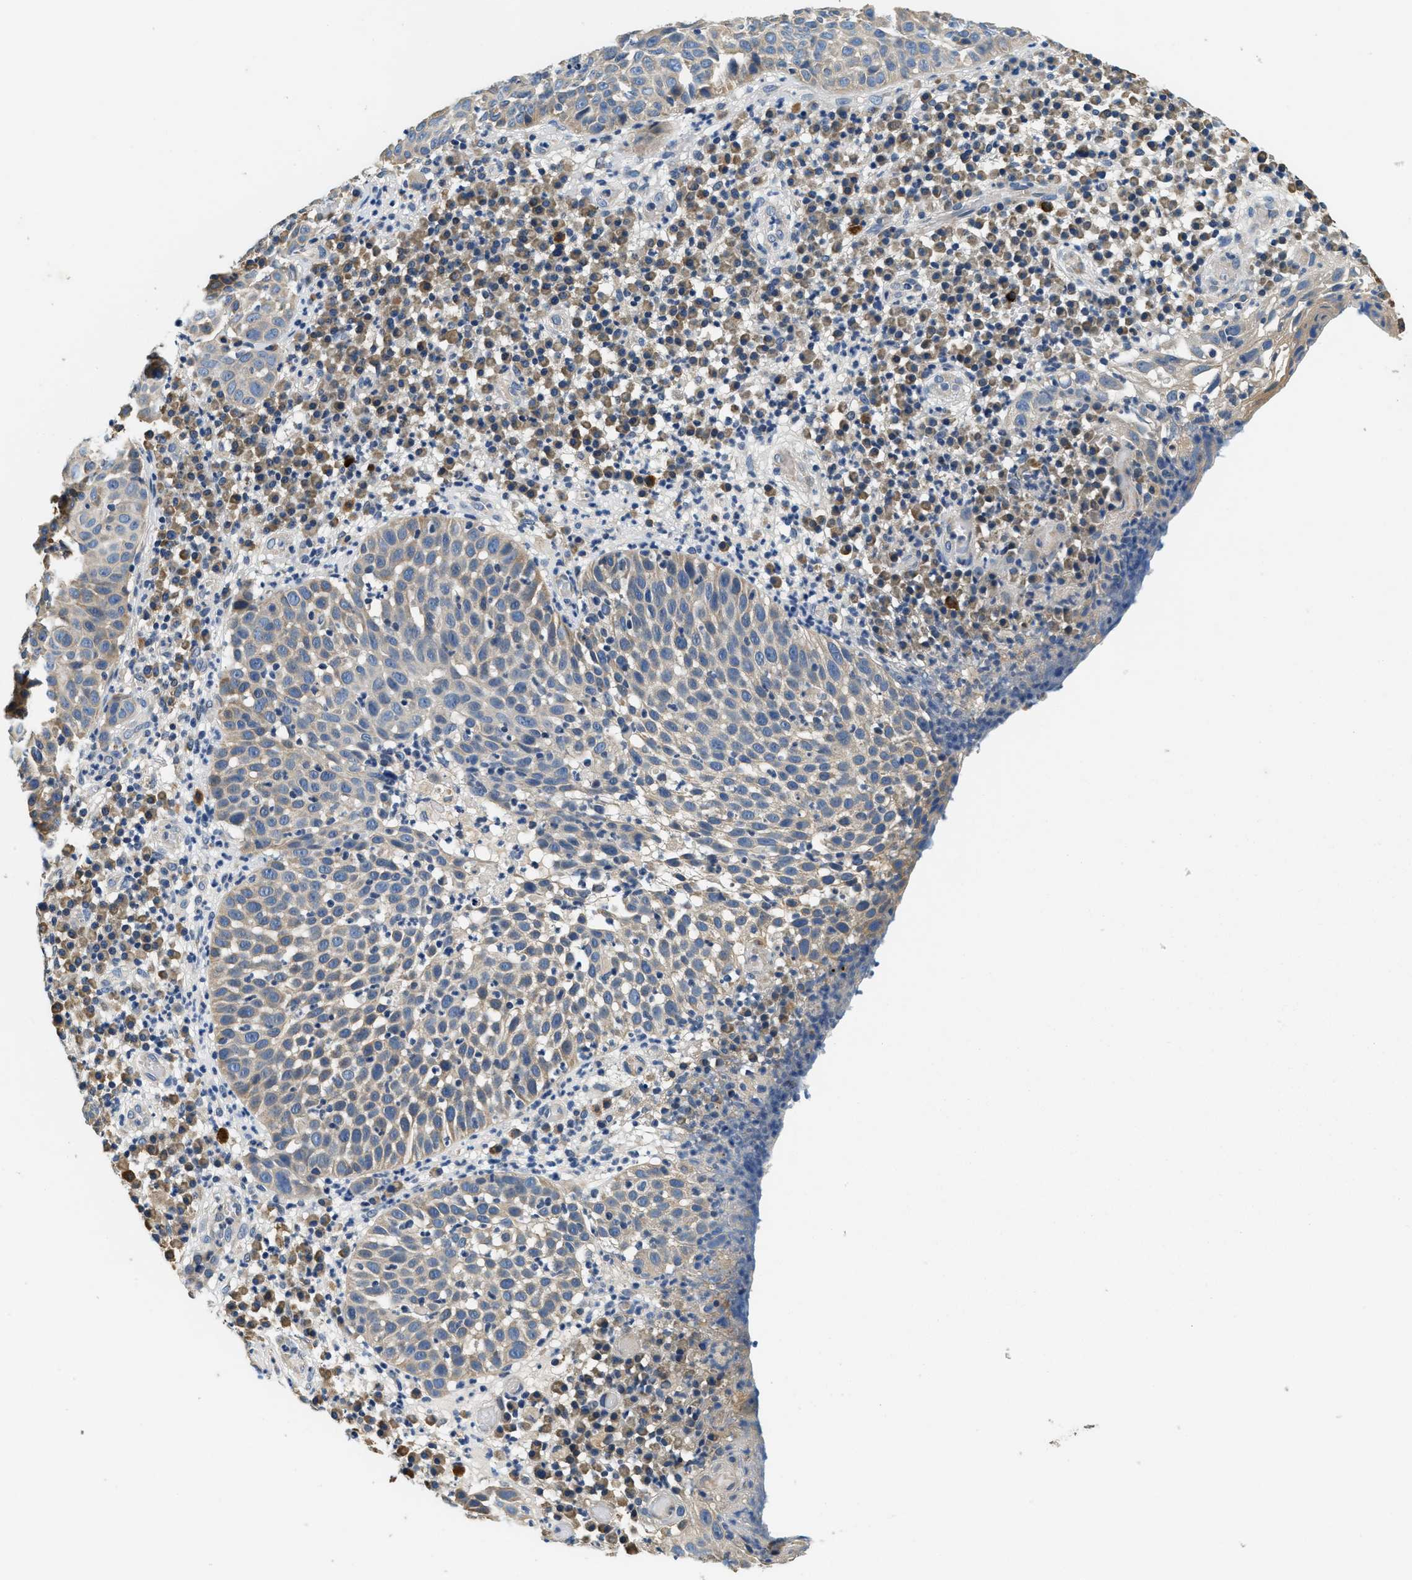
{"staining": {"intensity": "weak", "quantity": "<25%", "location": "cytoplasmic/membranous"}, "tissue": "skin cancer", "cell_type": "Tumor cells", "image_type": "cancer", "snomed": [{"axis": "morphology", "description": "Squamous cell carcinoma in situ, NOS"}, {"axis": "morphology", "description": "Squamous cell carcinoma, NOS"}, {"axis": "topography", "description": "Skin"}], "caption": "Tumor cells are negative for protein expression in human skin cancer.", "gene": "ALDH3A2", "patient": {"sex": "male", "age": 93}}